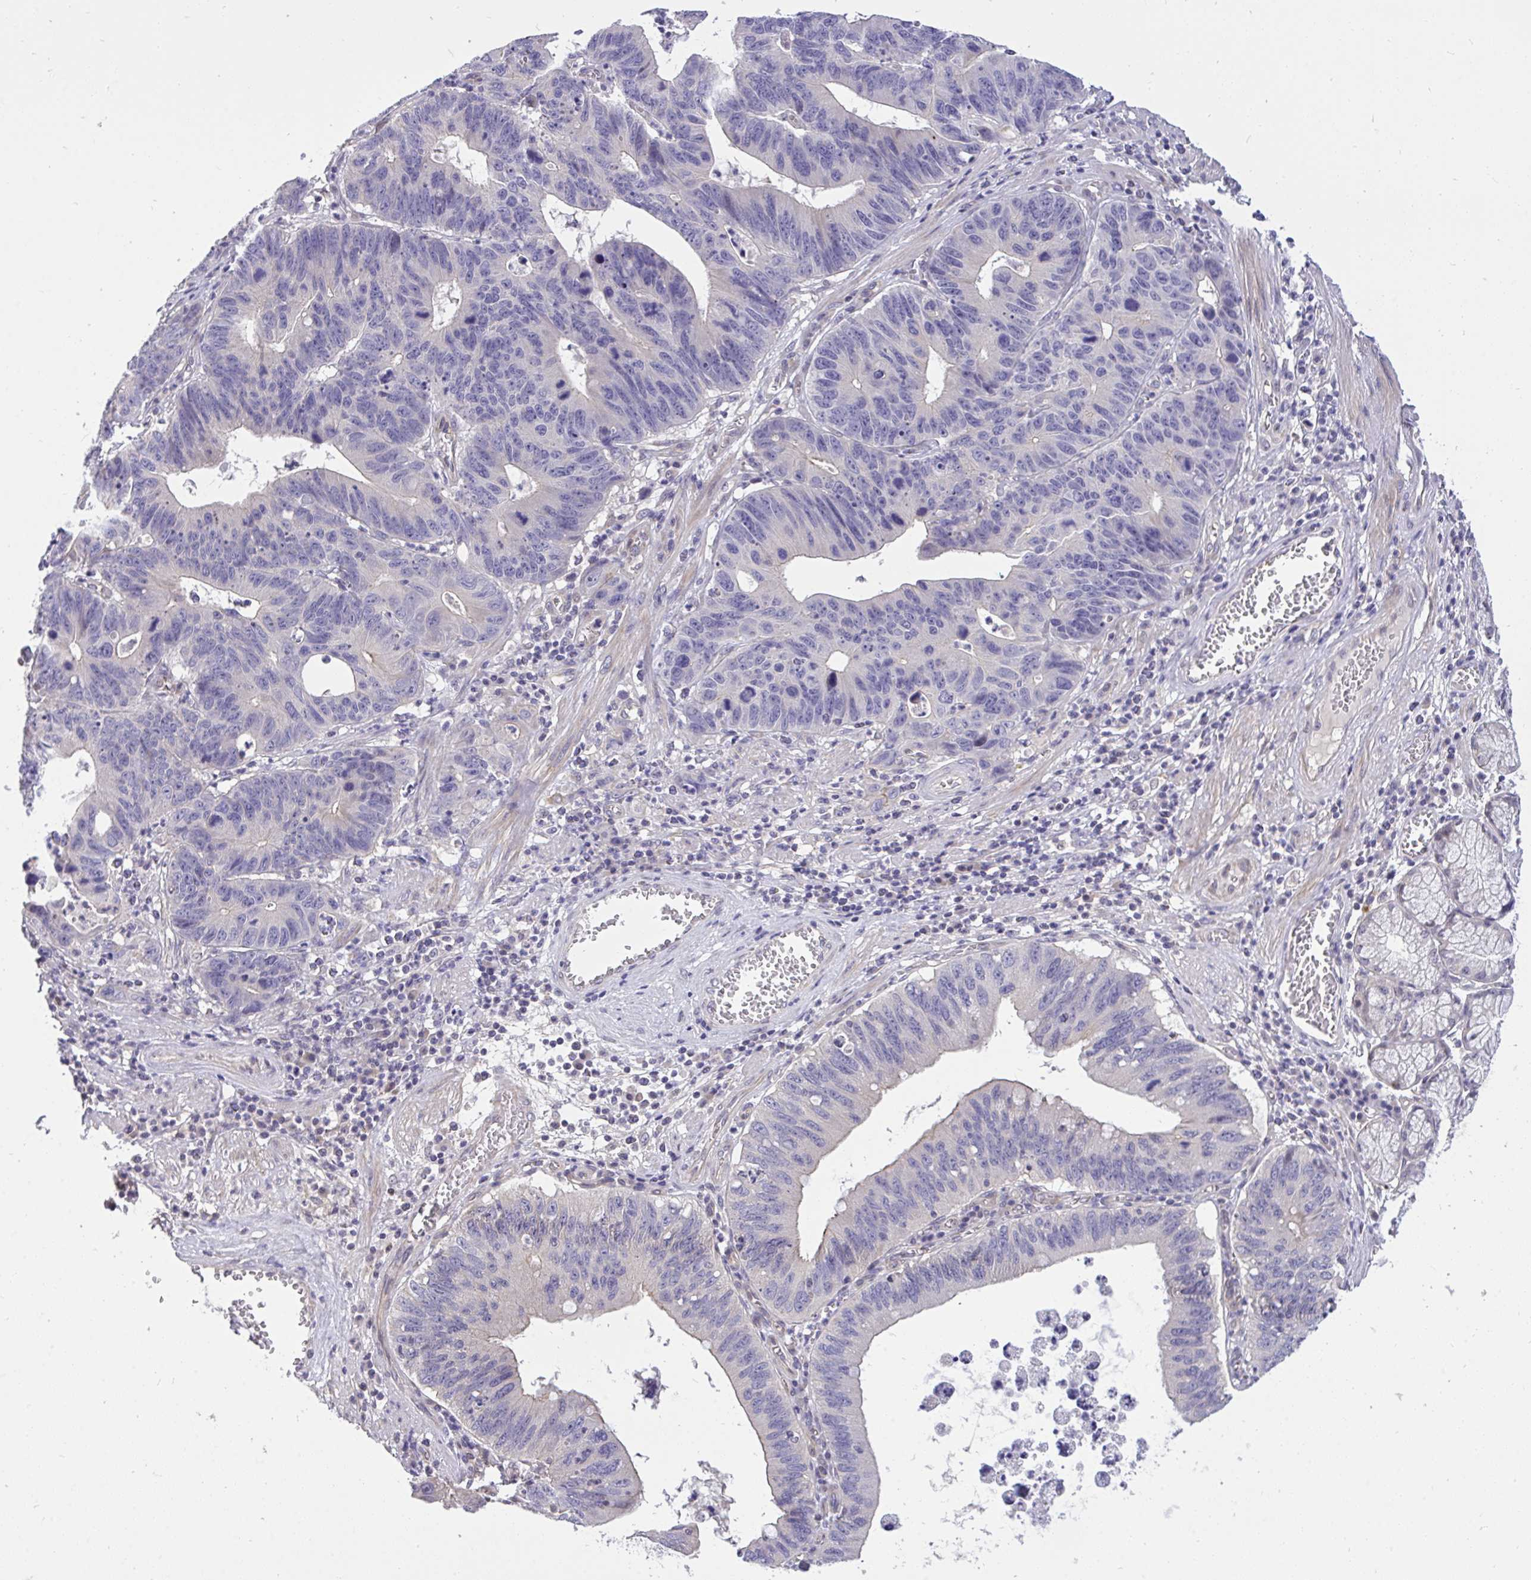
{"staining": {"intensity": "negative", "quantity": "none", "location": "none"}, "tissue": "stomach cancer", "cell_type": "Tumor cells", "image_type": "cancer", "snomed": [{"axis": "morphology", "description": "Adenocarcinoma, NOS"}, {"axis": "topography", "description": "Stomach"}], "caption": "DAB immunohistochemical staining of adenocarcinoma (stomach) displays no significant staining in tumor cells. The staining is performed using DAB brown chromogen with nuclei counter-stained in using hematoxylin.", "gene": "C19orf54", "patient": {"sex": "male", "age": 59}}